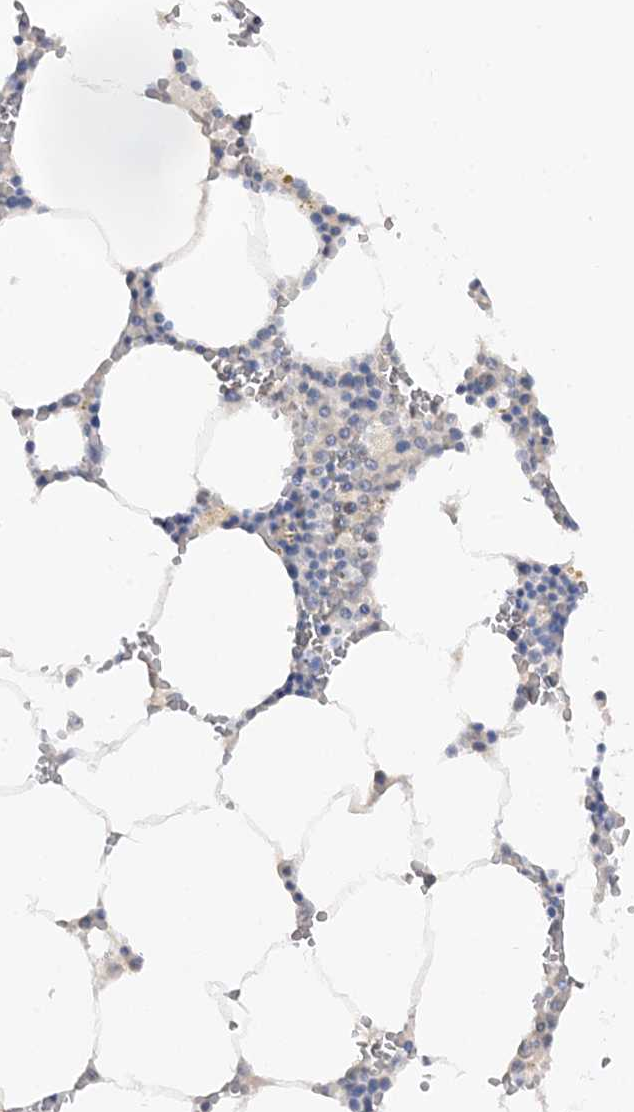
{"staining": {"intensity": "negative", "quantity": "none", "location": "none"}, "tissue": "bone marrow", "cell_type": "Hematopoietic cells", "image_type": "normal", "snomed": [{"axis": "morphology", "description": "Normal tissue, NOS"}, {"axis": "topography", "description": "Bone marrow"}], "caption": "An image of bone marrow stained for a protein shows no brown staining in hematopoietic cells.", "gene": "RPEL1", "patient": {"sex": "male", "age": 70}}